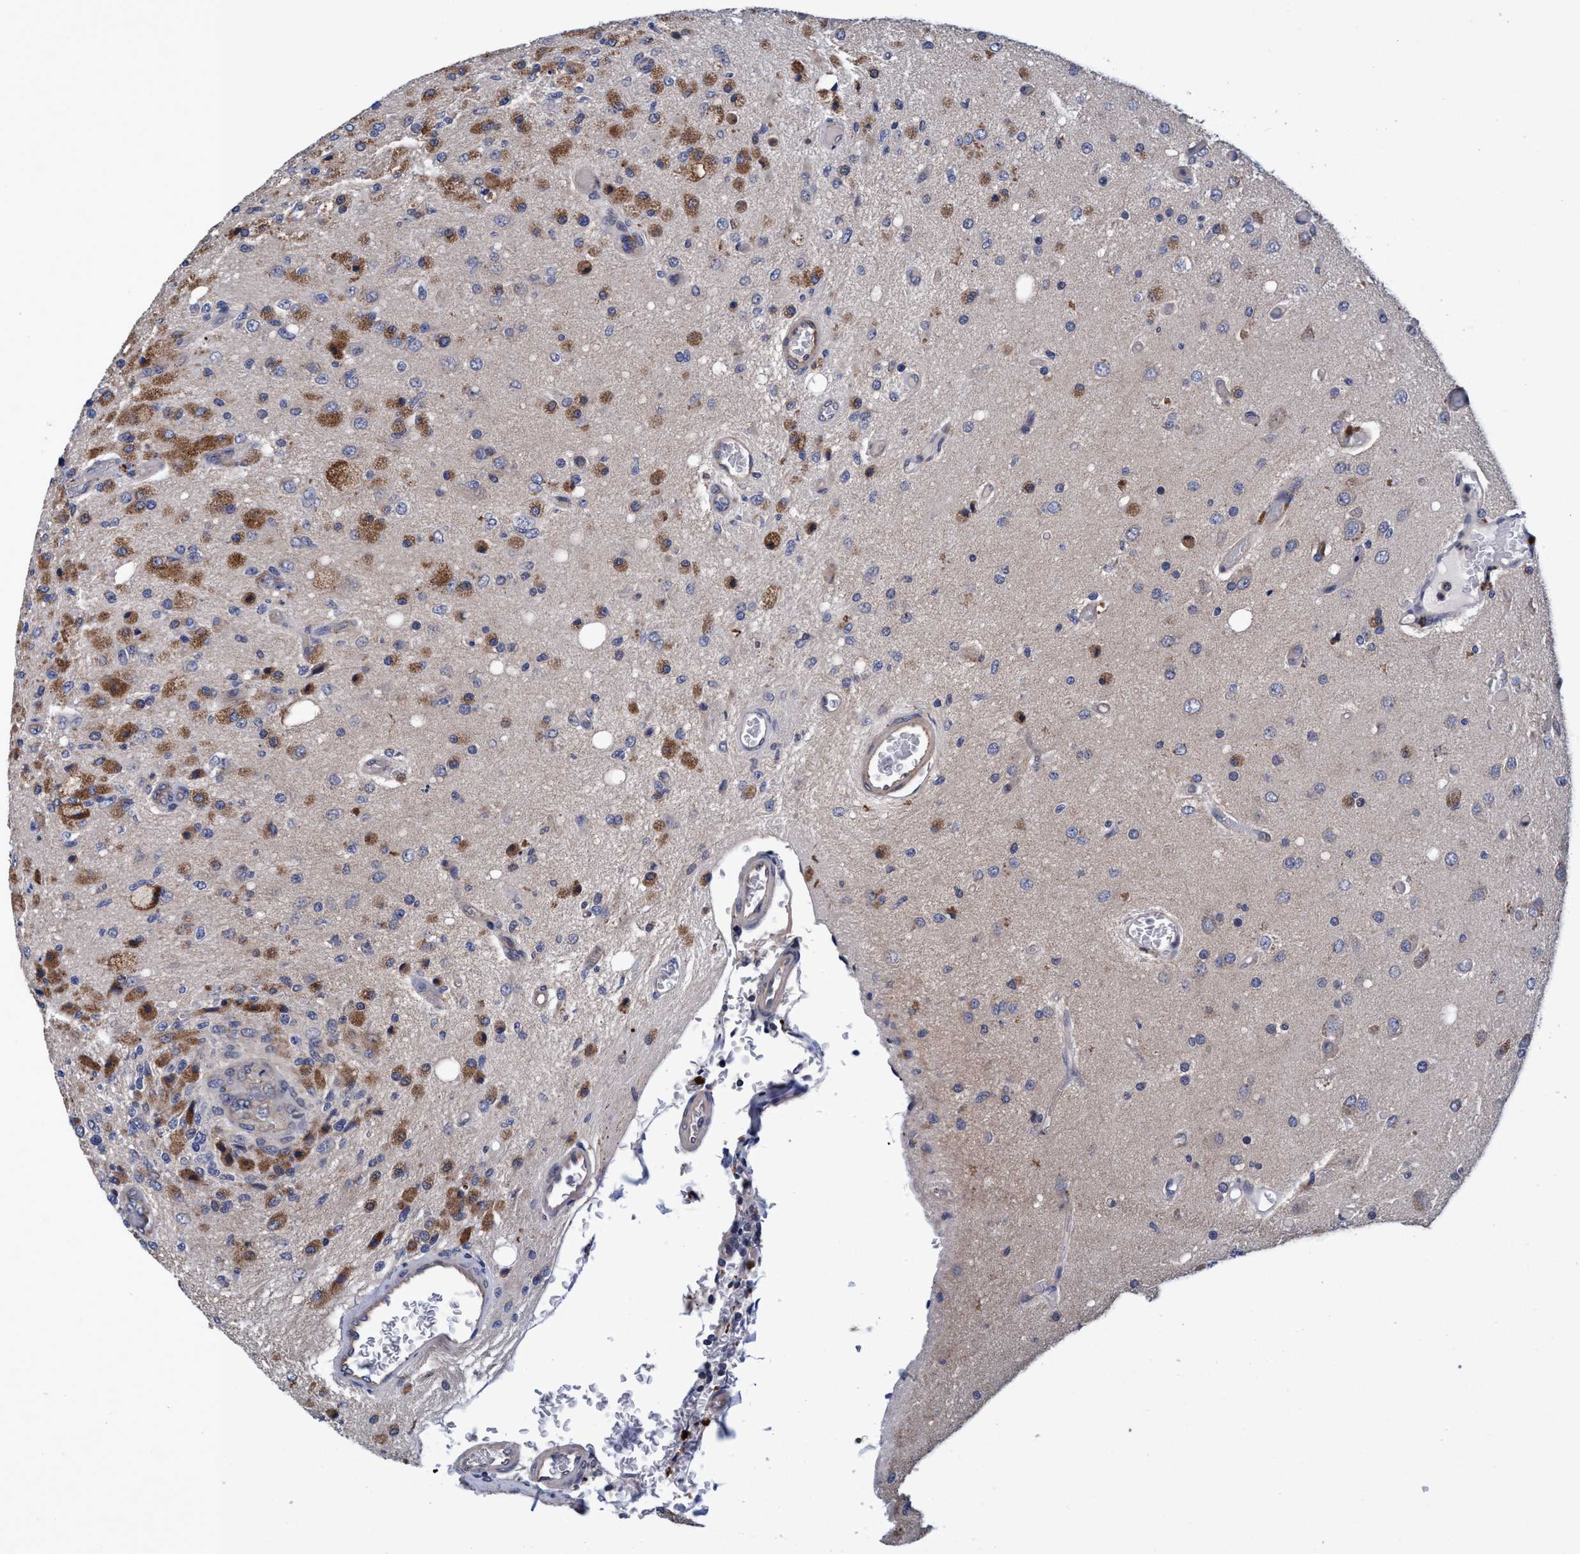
{"staining": {"intensity": "moderate", "quantity": "<25%", "location": "cytoplasmic/membranous"}, "tissue": "glioma", "cell_type": "Tumor cells", "image_type": "cancer", "snomed": [{"axis": "morphology", "description": "Normal tissue, NOS"}, {"axis": "morphology", "description": "Glioma, malignant, High grade"}, {"axis": "topography", "description": "Cerebral cortex"}], "caption": "The histopathology image reveals a brown stain indicating the presence of a protein in the cytoplasmic/membranous of tumor cells in glioma. (DAB IHC, brown staining for protein, blue staining for nuclei).", "gene": "CALCOCO2", "patient": {"sex": "male", "age": 77}}